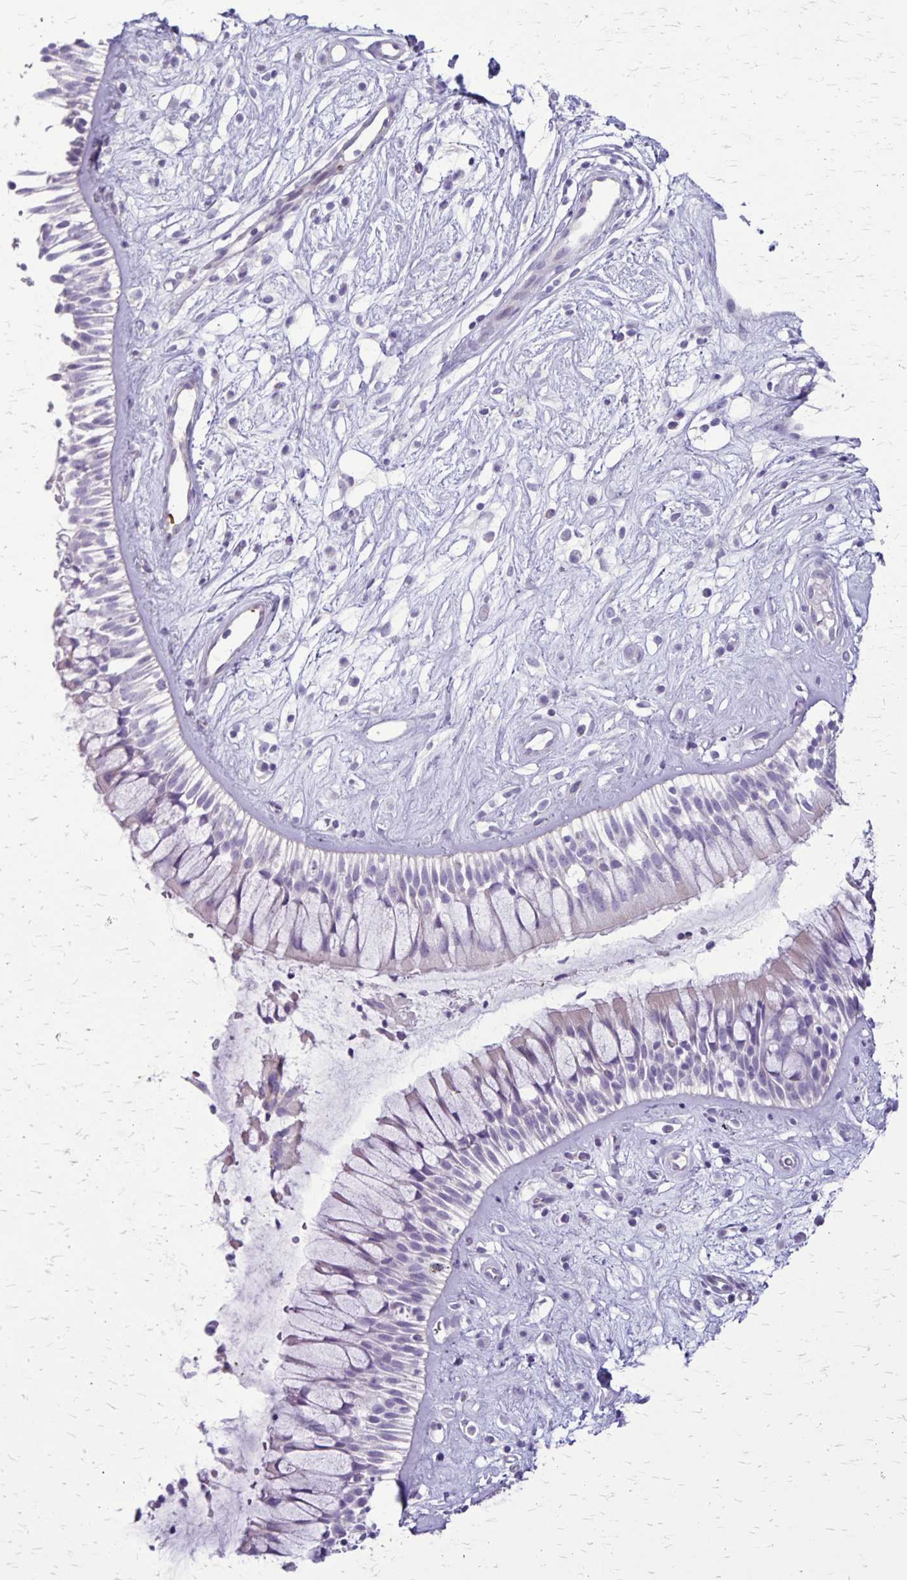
{"staining": {"intensity": "negative", "quantity": "none", "location": "none"}, "tissue": "nasopharynx", "cell_type": "Respiratory epithelial cells", "image_type": "normal", "snomed": [{"axis": "morphology", "description": "Normal tissue, NOS"}, {"axis": "topography", "description": "Nasopharynx"}], "caption": "The IHC image has no significant expression in respiratory epithelial cells of nasopharynx. Brightfield microscopy of IHC stained with DAB (brown) and hematoxylin (blue), captured at high magnification.", "gene": "GP9", "patient": {"sex": "male", "age": 32}}